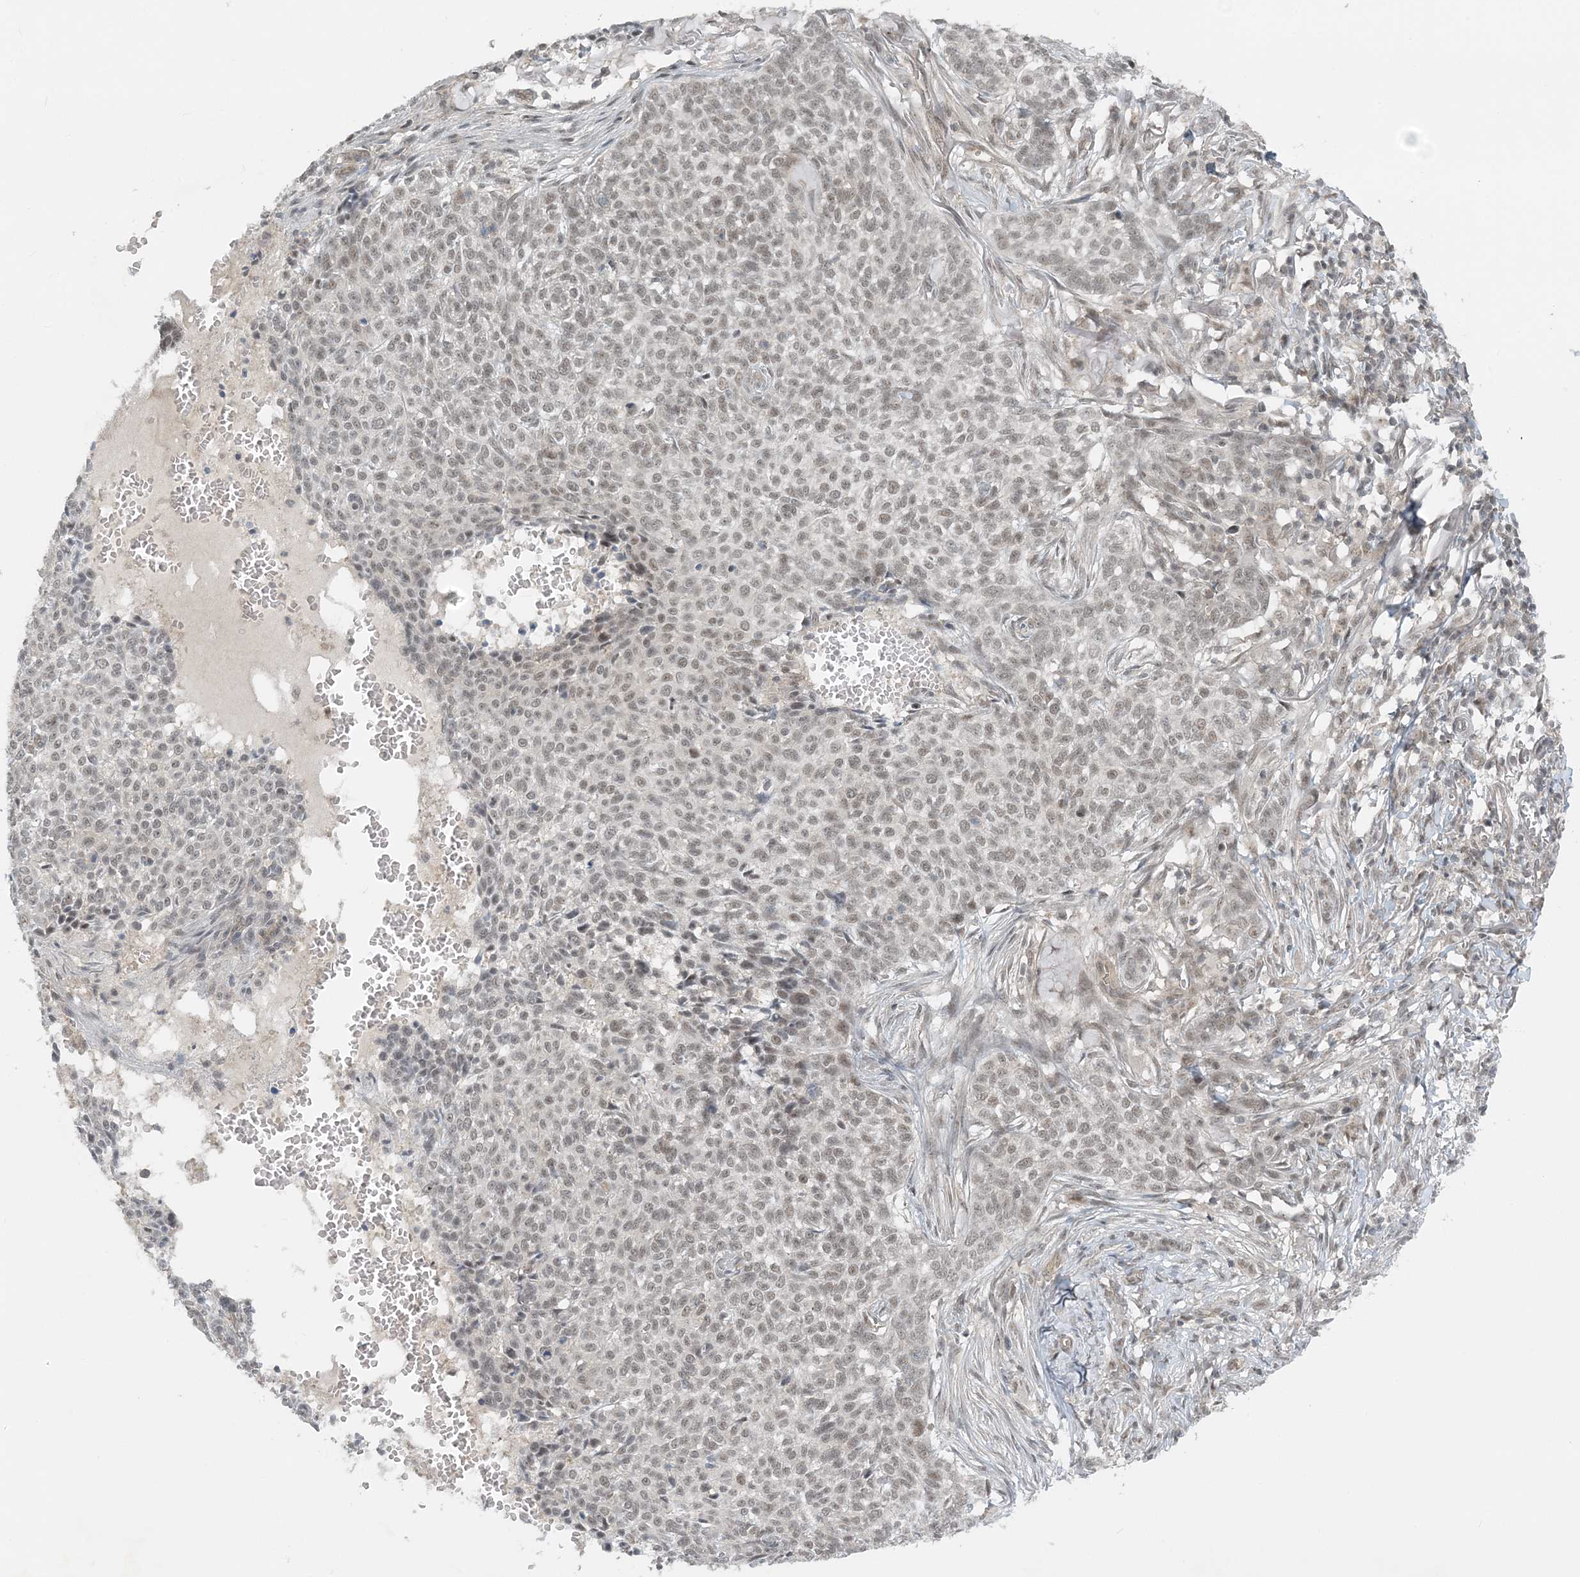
{"staining": {"intensity": "weak", "quantity": "<25%", "location": "nuclear"}, "tissue": "skin cancer", "cell_type": "Tumor cells", "image_type": "cancer", "snomed": [{"axis": "morphology", "description": "Basal cell carcinoma"}, {"axis": "topography", "description": "Skin"}], "caption": "This is a histopathology image of IHC staining of skin cancer, which shows no expression in tumor cells. (DAB (3,3'-diaminobenzidine) immunohistochemistry (IHC), high magnification).", "gene": "ATP11A", "patient": {"sex": "male", "age": 85}}